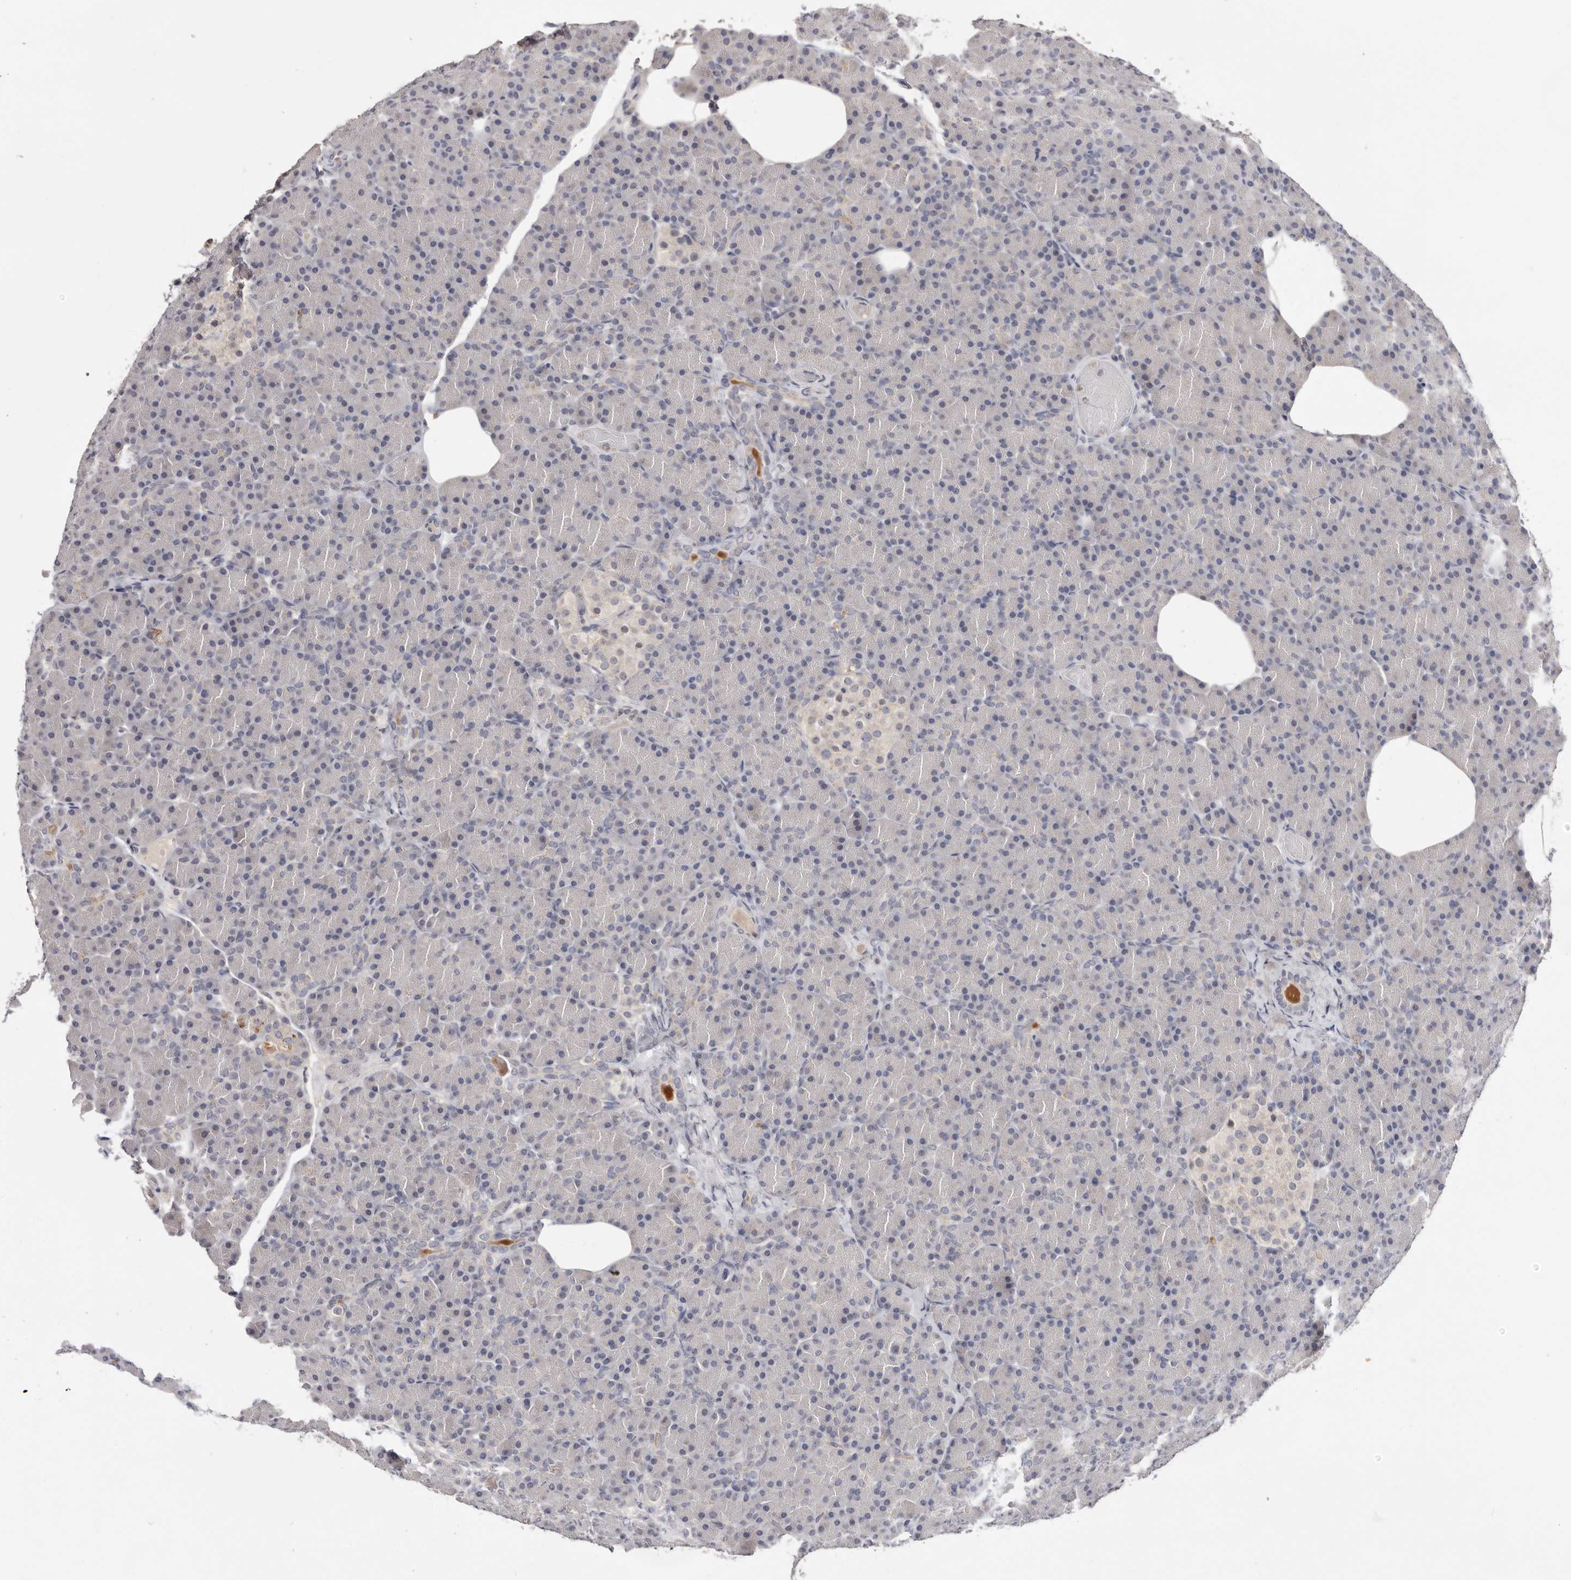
{"staining": {"intensity": "moderate", "quantity": "<25%", "location": "cytoplasmic/membranous"}, "tissue": "pancreas", "cell_type": "Exocrine glandular cells", "image_type": "normal", "snomed": [{"axis": "morphology", "description": "Normal tissue, NOS"}, {"axis": "topography", "description": "Pancreas"}], "caption": "A low amount of moderate cytoplasmic/membranous expression is seen in about <25% of exocrine glandular cells in unremarkable pancreas.", "gene": "DOP1A", "patient": {"sex": "female", "age": 43}}